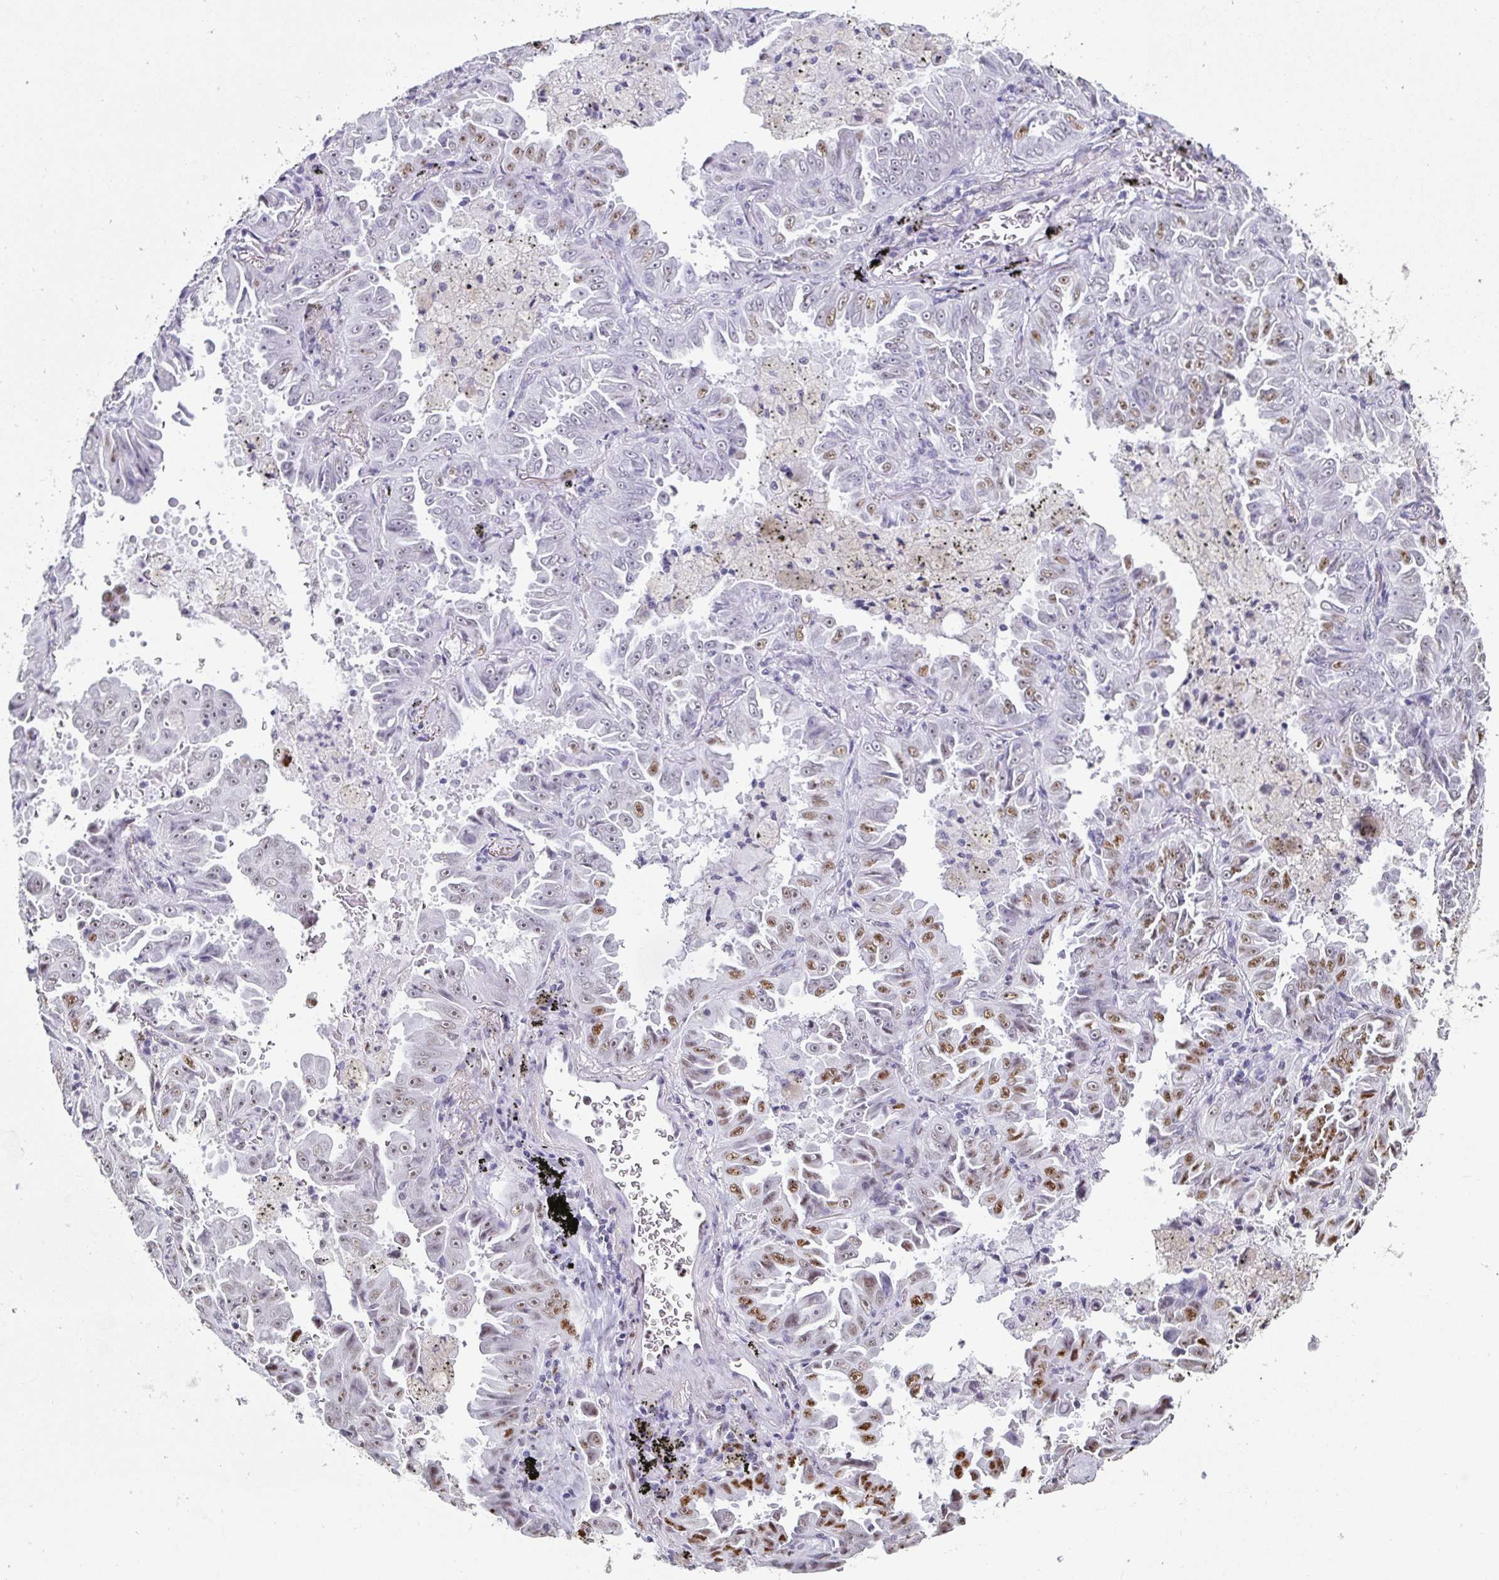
{"staining": {"intensity": "moderate", "quantity": "<25%", "location": "nuclear"}, "tissue": "lung cancer", "cell_type": "Tumor cells", "image_type": "cancer", "snomed": [{"axis": "morphology", "description": "Adenocarcinoma, NOS"}, {"axis": "topography", "description": "Lung"}], "caption": "Moderate nuclear protein positivity is identified in about <25% of tumor cells in lung cancer. (DAB (3,3'-diaminobenzidine) = brown stain, brightfield microscopy at high magnification).", "gene": "DDX39B", "patient": {"sex": "female", "age": 52}}